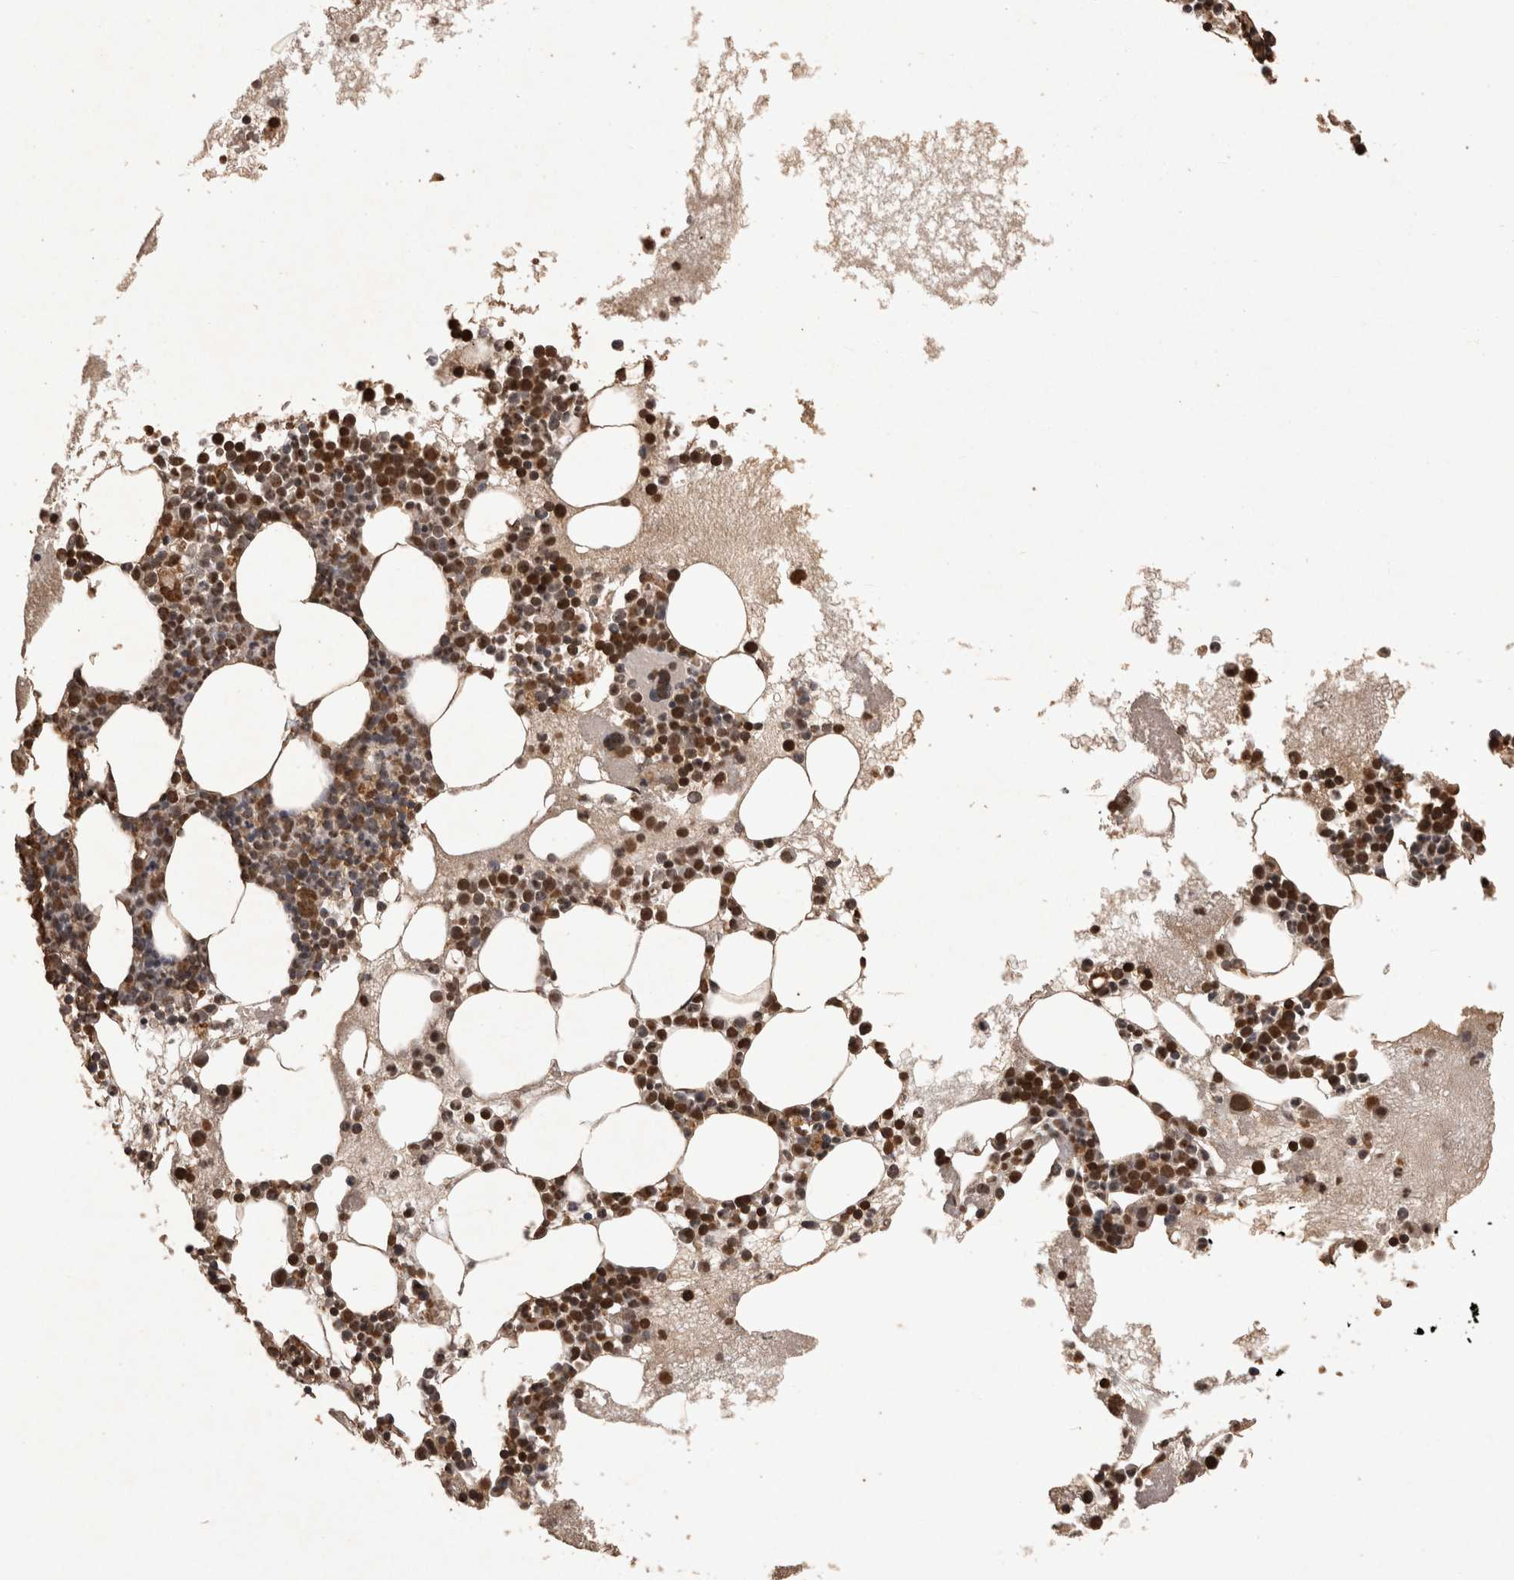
{"staining": {"intensity": "strong", "quantity": ">75%", "location": "nuclear"}, "tissue": "bone marrow", "cell_type": "Hematopoietic cells", "image_type": "normal", "snomed": [{"axis": "morphology", "description": "Normal tissue, NOS"}, {"axis": "morphology", "description": "Inflammation, NOS"}, {"axis": "topography", "description": "Bone marrow"}], "caption": "Brown immunohistochemical staining in unremarkable bone marrow shows strong nuclear expression in approximately >75% of hematopoietic cells.", "gene": "OAS2", "patient": {"sex": "female", "age": 45}}